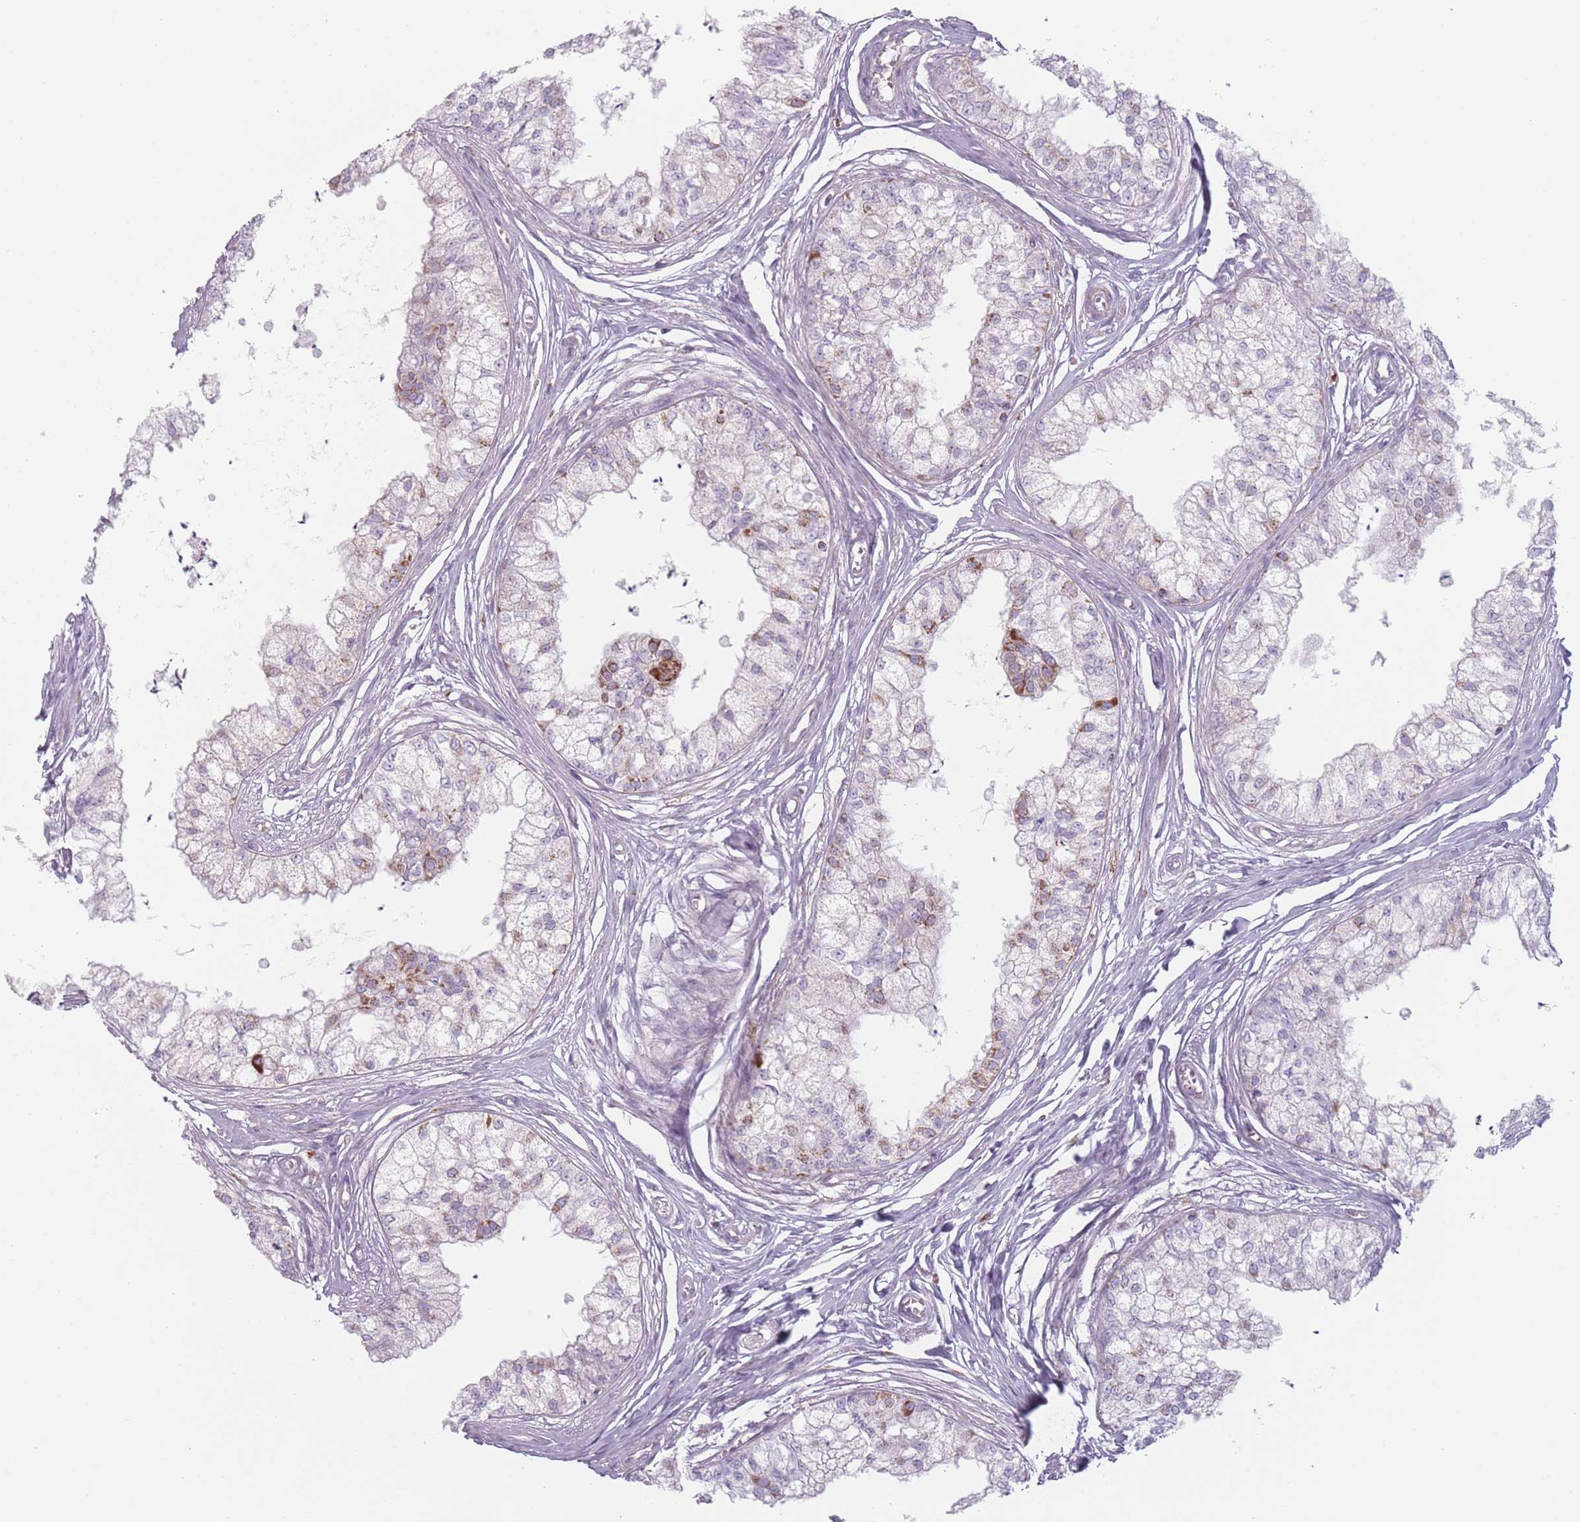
{"staining": {"intensity": "moderate", "quantity": "<25%", "location": "cytoplasmic/membranous"}, "tissue": "epididymis", "cell_type": "Glandular cells", "image_type": "normal", "snomed": [{"axis": "morphology", "description": "Normal tissue, NOS"}, {"axis": "topography", "description": "Epididymis"}], "caption": "Immunohistochemical staining of benign epididymis reveals low levels of moderate cytoplasmic/membranous positivity in approximately <25% of glandular cells. (Brightfield microscopy of DAB IHC at high magnification).", "gene": "DCHS1", "patient": {"sex": "male", "age": 79}}